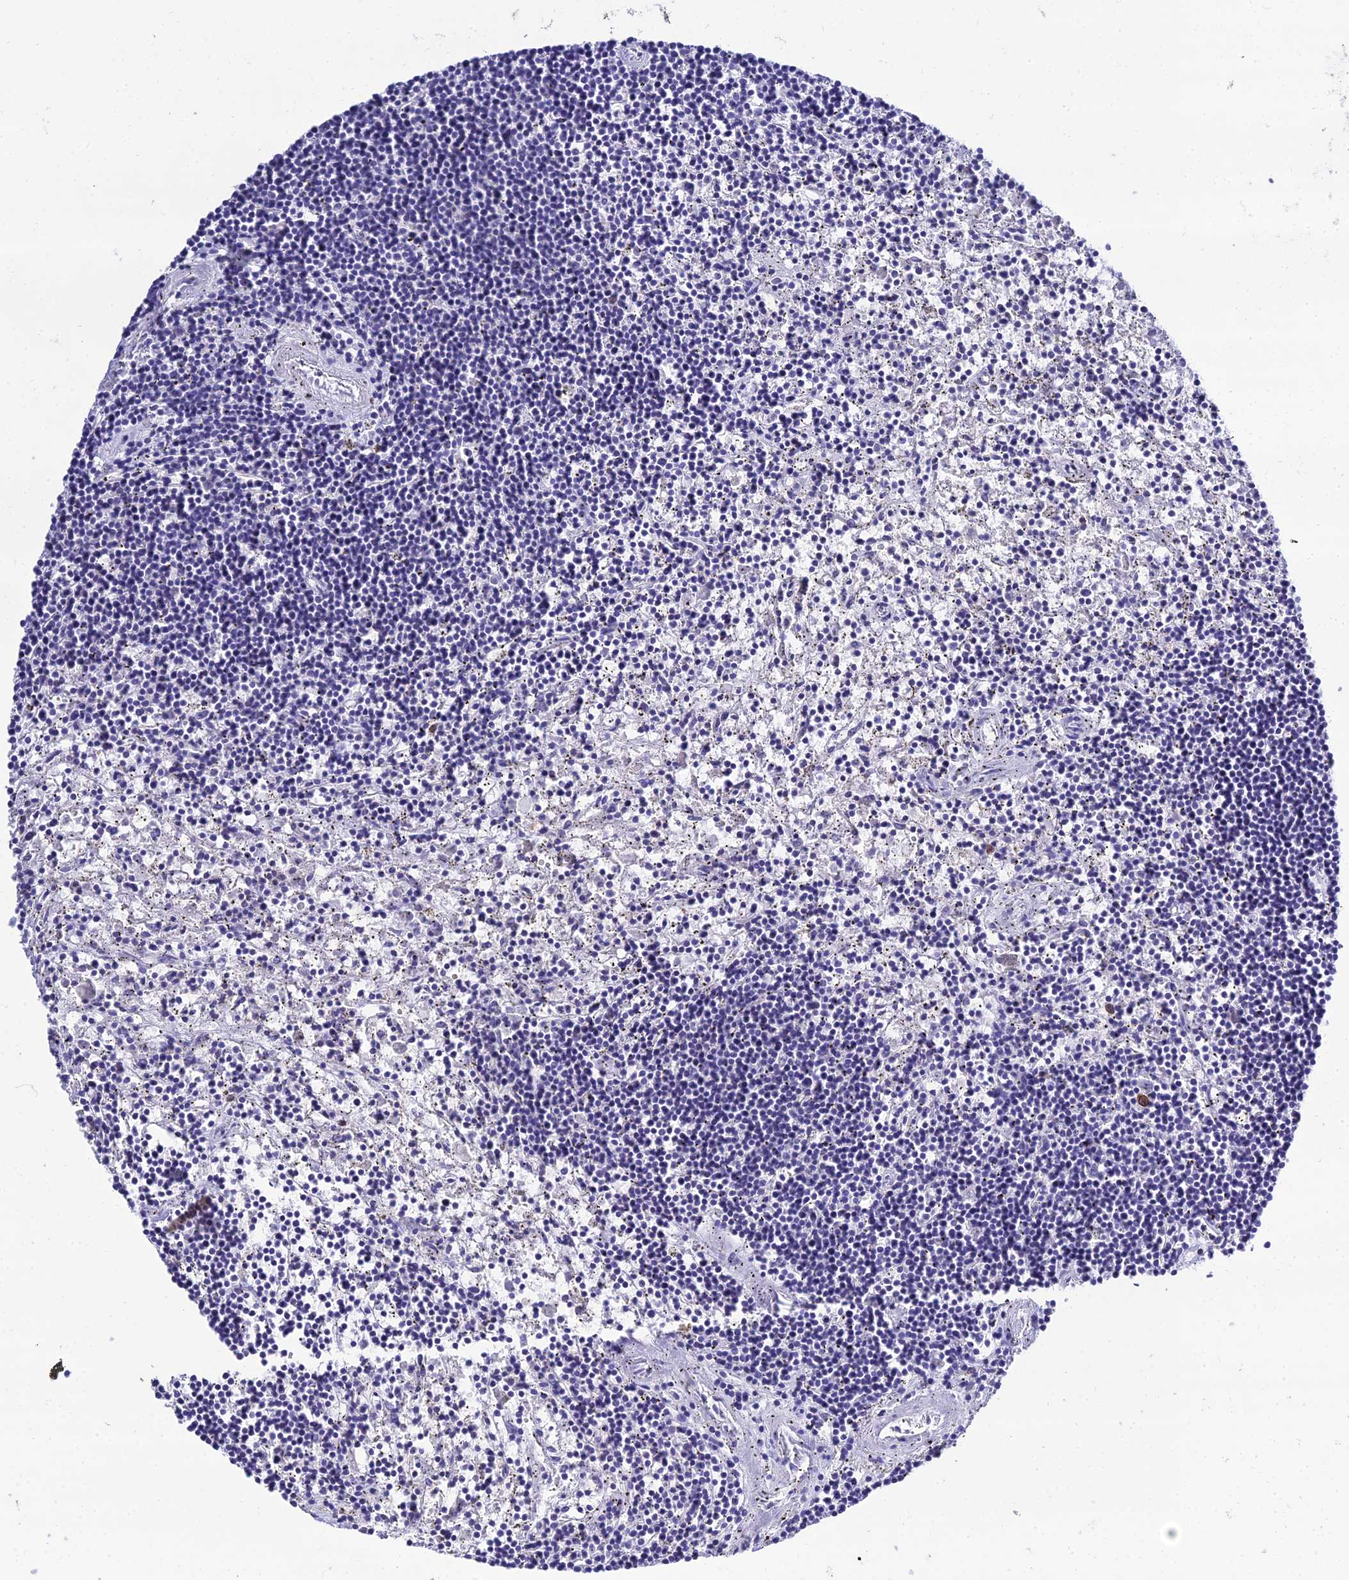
{"staining": {"intensity": "negative", "quantity": "none", "location": "none"}, "tissue": "lymphoma", "cell_type": "Tumor cells", "image_type": "cancer", "snomed": [{"axis": "morphology", "description": "Malignant lymphoma, non-Hodgkin's type, Low grade"}, {"axis": "topography", "description": "Spleen"}], "caption": "High magnification brightfield microscopy of low-grade malignant lymphoma, non-Hodgkin's type stained with DAB (3,3'-diaminobenzidine) (brown) and counterstained with hematoxylin (blue): tumor cells show no significant positivity.", "gene": "PPP4R2", "patient": {"sex": "male", "age": 76}}